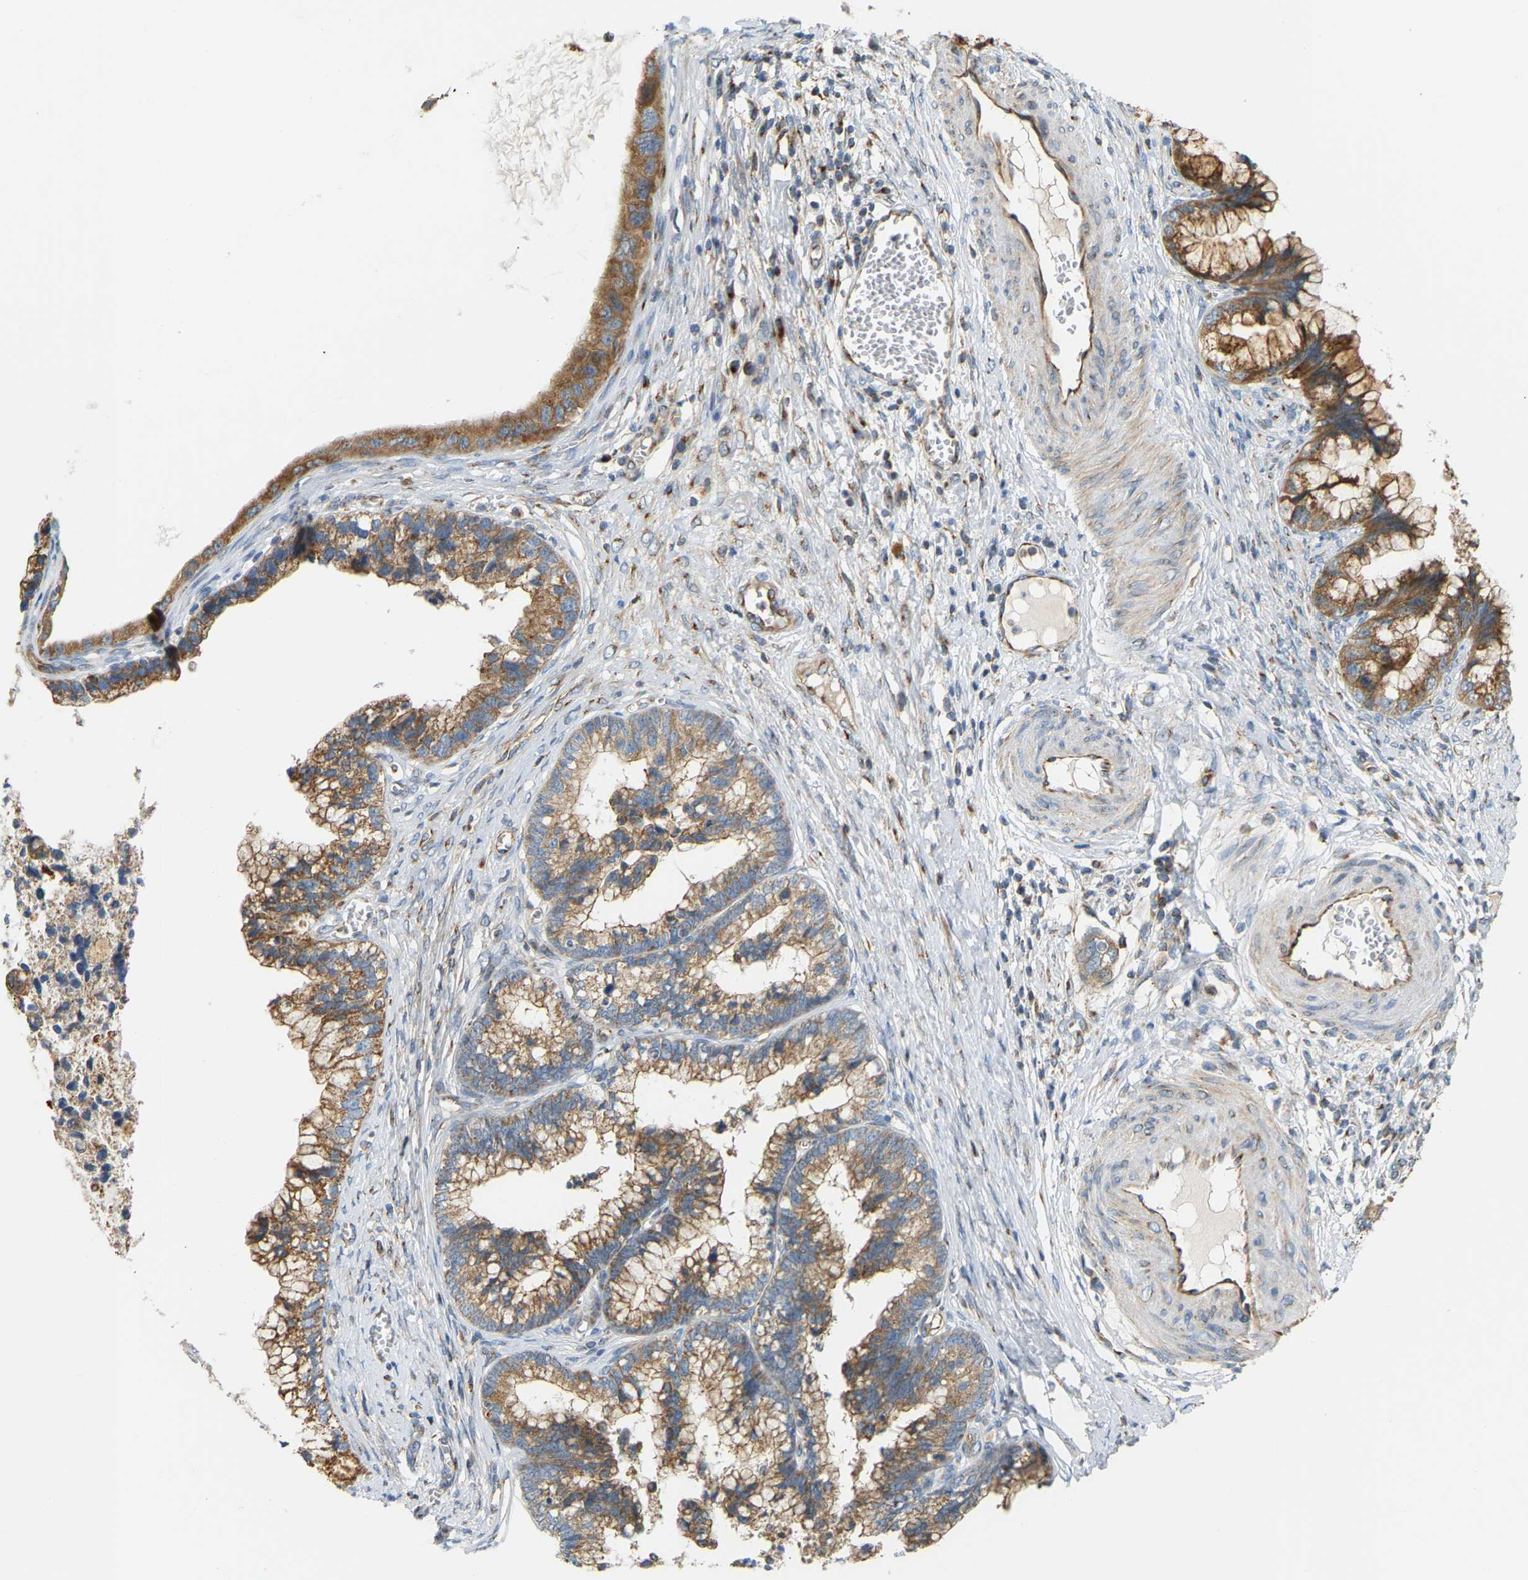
{"staining": {"intensity": "moderate", "quantity": ">75%", "location": "cytoplasmic/membranous"}, "tissue": "cervical cancer", "cell_type": "Tumor cells", "image_type": "cancer", "snomed": [{"axis": "morphology", "description": "Adenocarcinoma, NOS"}, {"axis": "topography", "description": "Cervix"}], "caption": "A histopathology image of human adenocarcinoma (cervical) stained for a protein shows moderate cytoplasmic/membranous brown staining in tumor cells.", "gene": "YIPF2", "patient": {"sex": "female", "age": 44}}